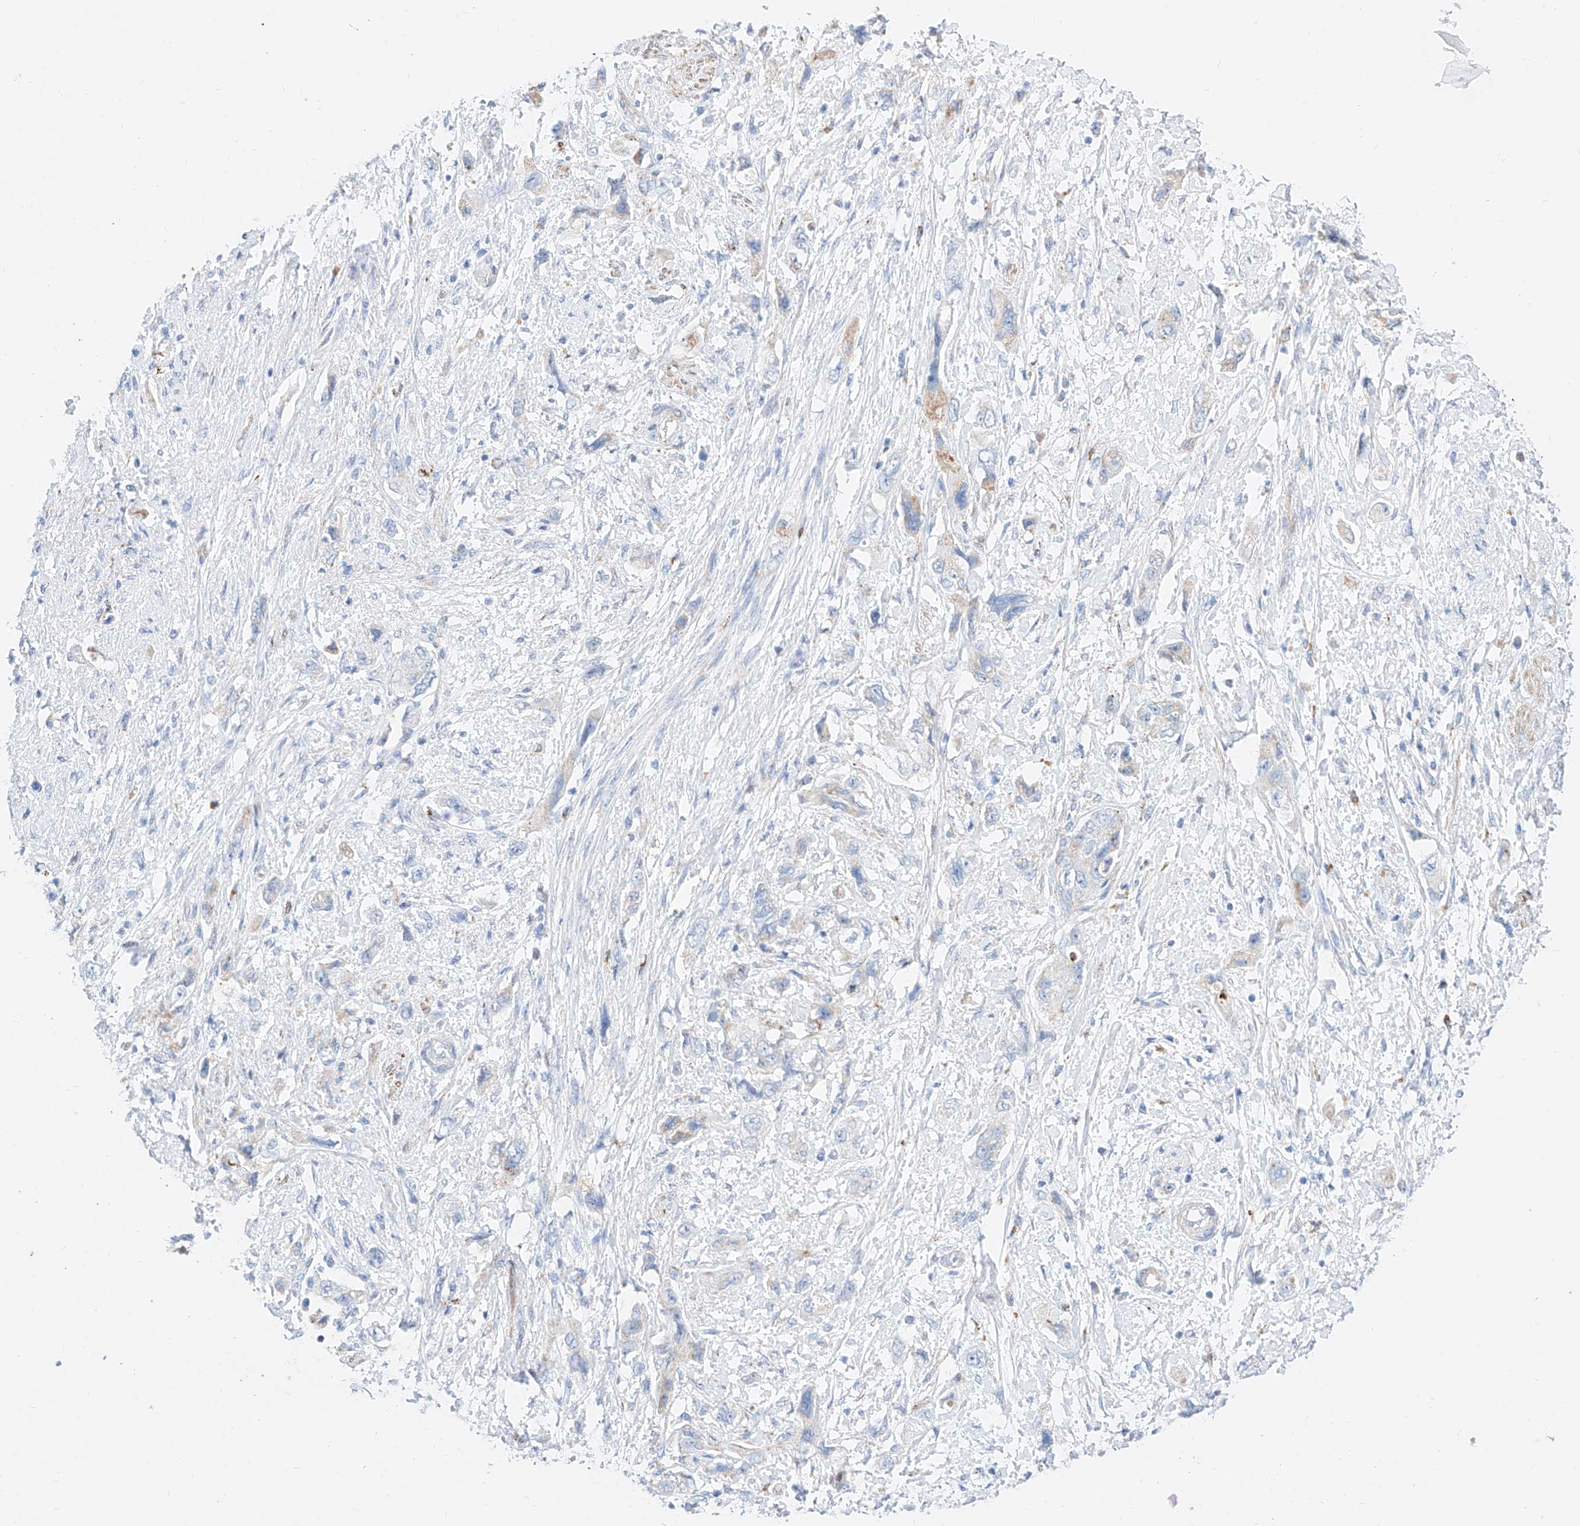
{"staining": {"intensity": "weak", "quantity": "<25%", "location": "cytoplasmic/membranous"}, "tissue": "pancreatic cancer", "cell_type": "Tumor cells", "image_type": "cancer", "snomed": [{"axis": "morphology", "description": "Adenocarcinoma, NOS"}, {"axis": "topography", "description": "Pancreas"}], "caption": "Pancreatic cancer (adenocarcinoma) was stained to show a protein in brown. There is no significant staining in tumor cells.", "gene": "C6orf62", "patient": {"sex": "female", "age": 73}}